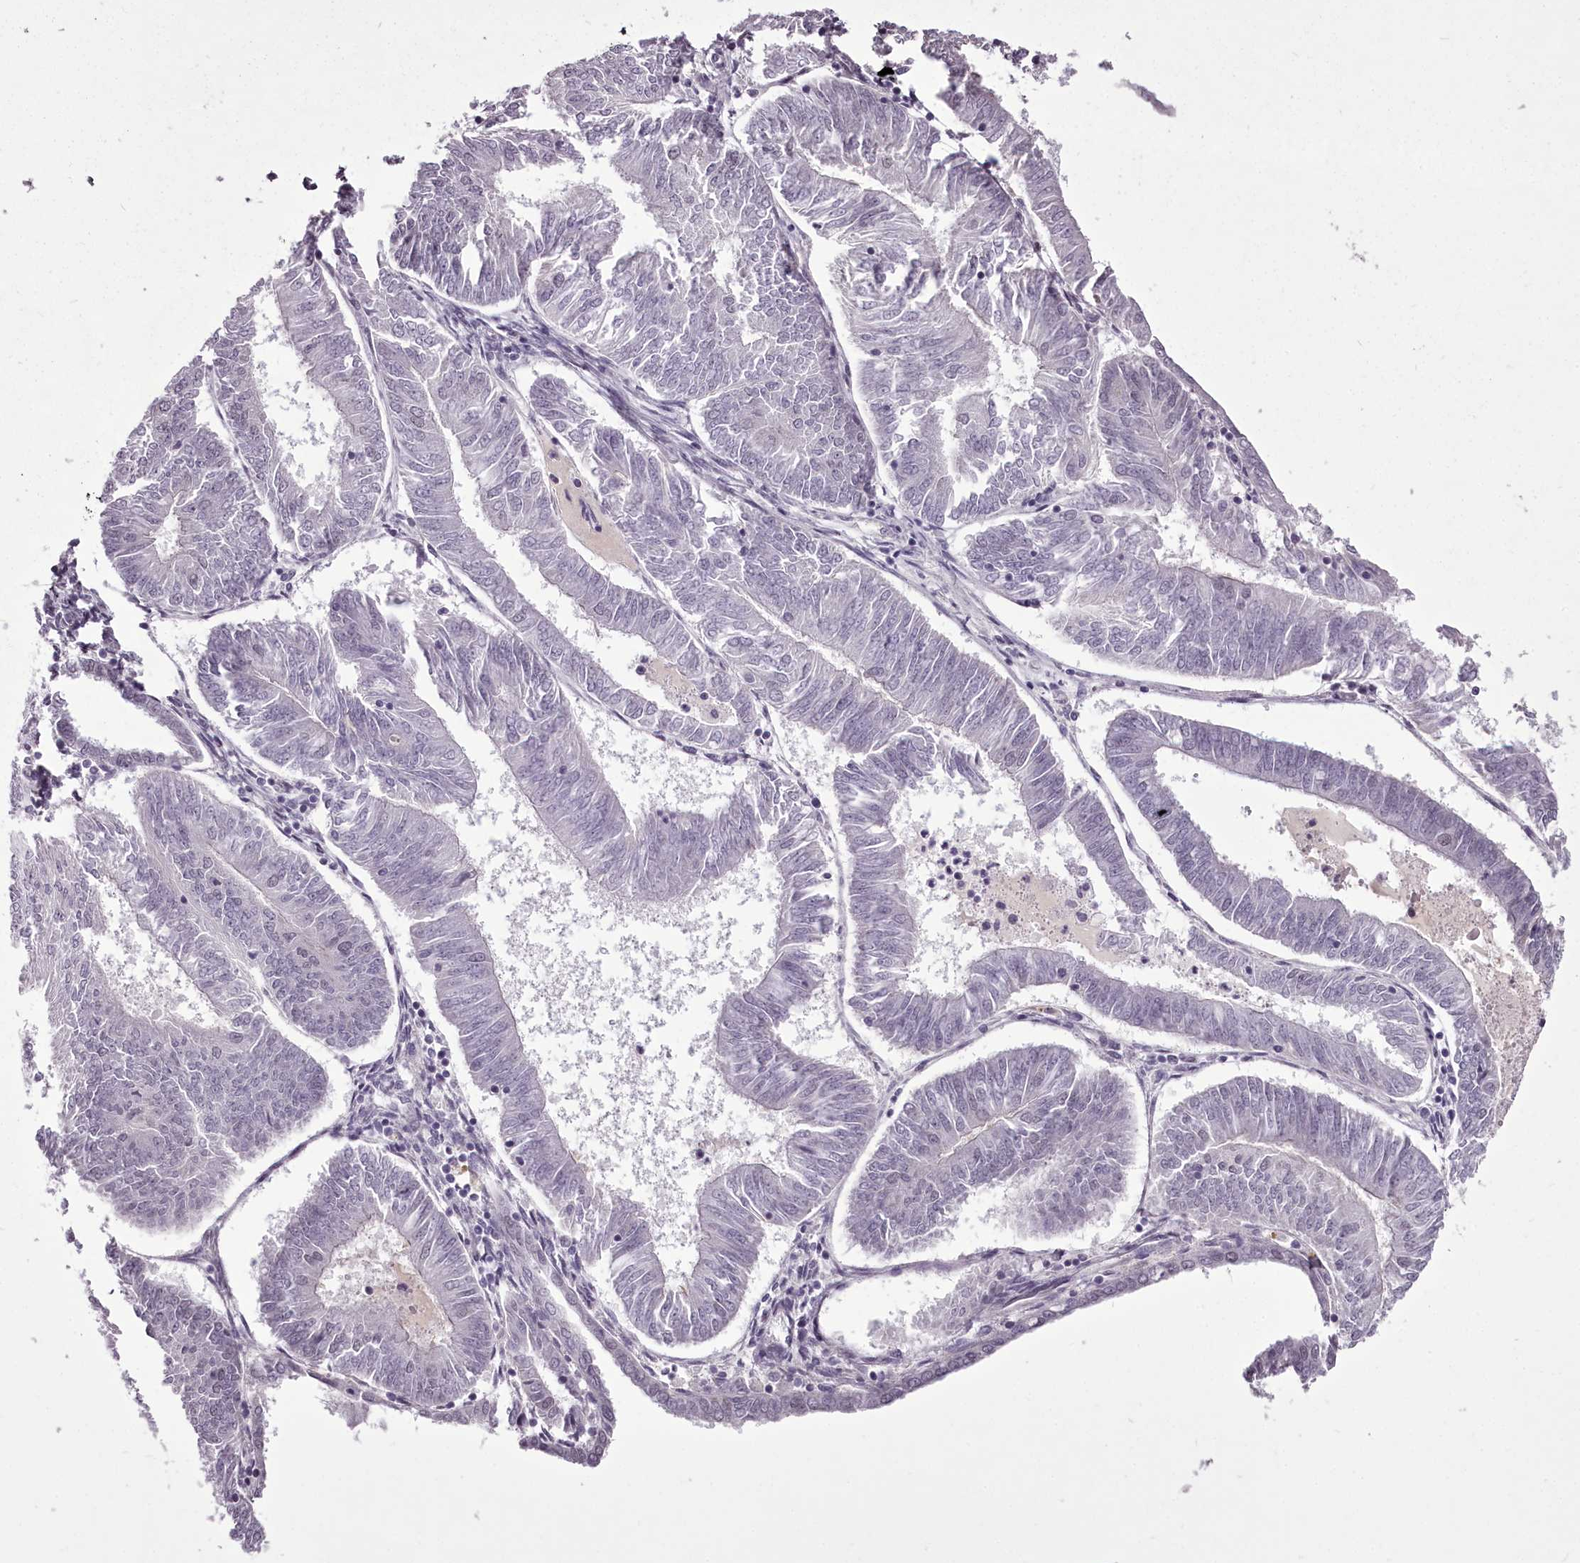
{"staining": {"intensity": "negative", "quantity": "none", "location": "none"}, "tissue": "endometrial cancer", "cell_type": "Tumor cells", "image_type": "cancer", "snomed": [{"axis": "morphology", "description": "Adenocarcinoma, NOS"}, {"axis": "topography", "description": "Endometrium"}], "caption": "Endometrial cancer stained for a protein using IHC exhibits no positivity tumor cells.", "gene": "C1orf56", "patient": {"sex": "female", "age": 58}}